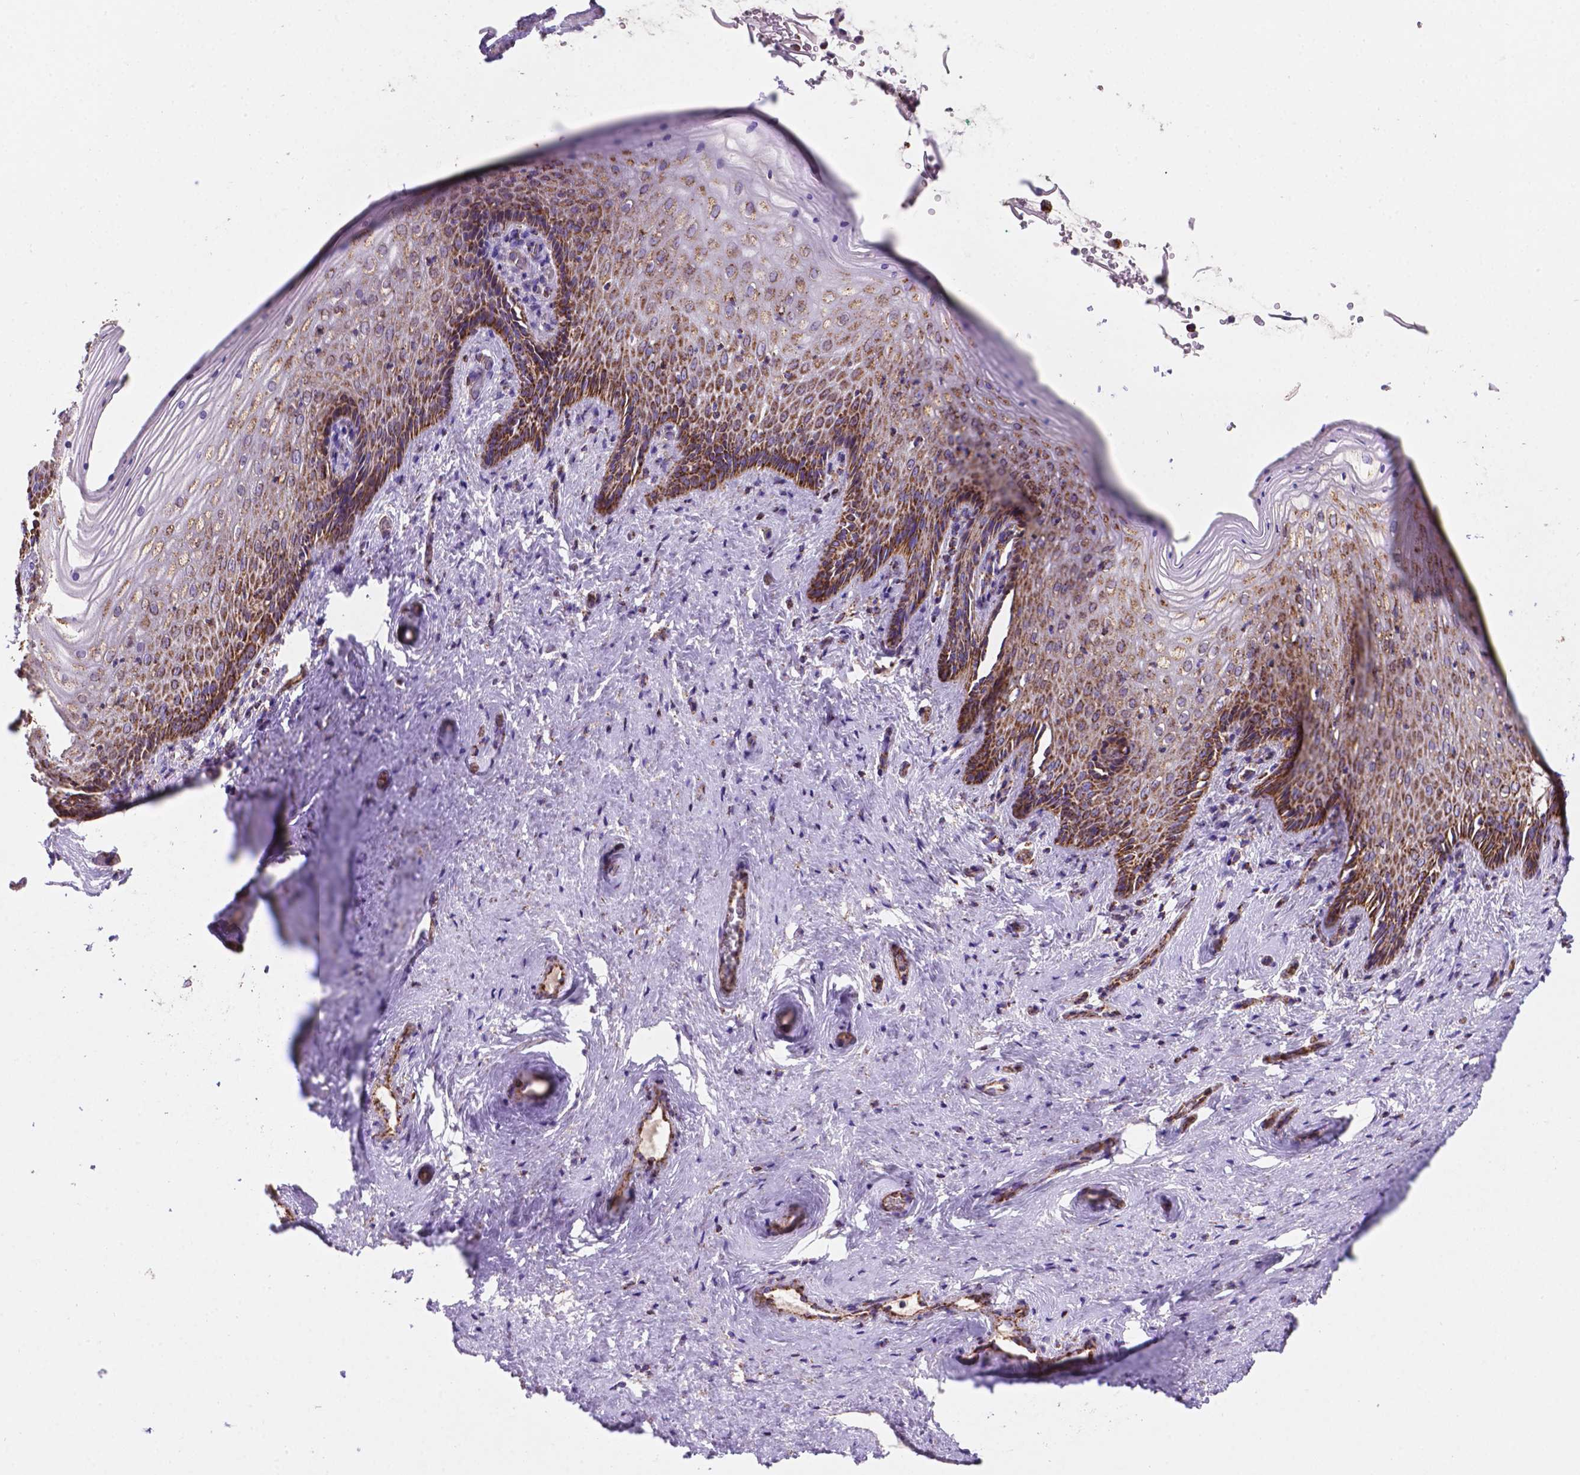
{"staining": {"intensity": "strong", "quantity": "25%-75%", "location": "cytoplasmic/membranous"}, "tissue": "vagina", "cell_type": "Squamous epithelial cells", "image_type": "normal", "snomed": [{"axis": "morphology", "description": "Normal tissue, NOS"}, {"axis": "topography", "description": "Vagina"}], "caption": "Vagina stained with a brown dye displays strong cytoplasmic/membranous positive positivity in approximately 25%-75% of squamous epithelial cells.", "gene": "HSPD1", "patient": {"sex": "female", "age": 45}}